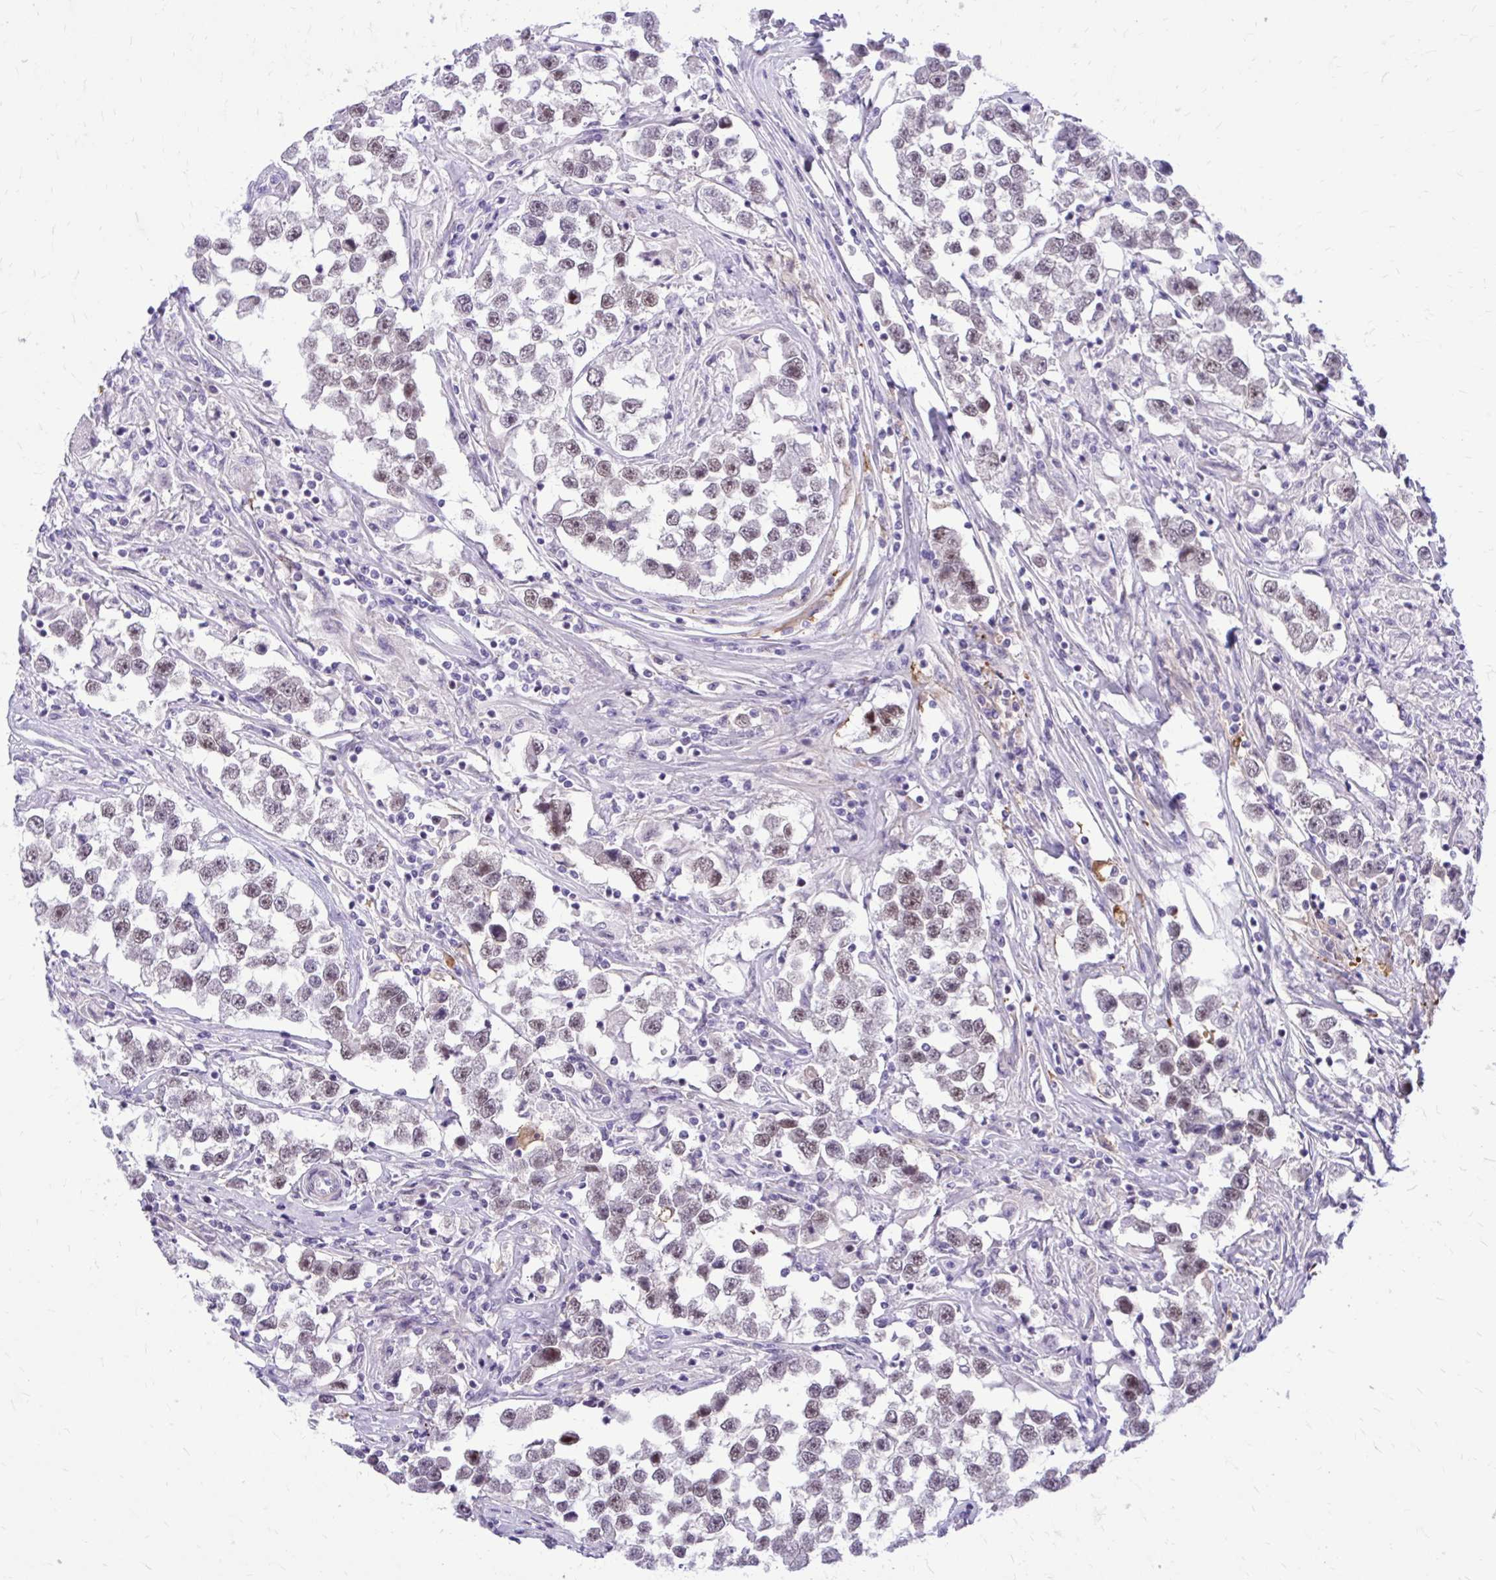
{"staining": {"intensity": "weak", "quantity": ">75%", "location": "nuclear"}, "tissue": "testis cancer", "cell_type": "Tumor cells", "image_type": "cancer", "snomed": [{"axis": "morphology", "description": "Seminoma, NOS"}, {"axis": "topography", "description": "Testis"}], "caption": "An image of human testis cancer (seminoma) stained for a protein displays weak nuclear brown staining in tumor cells.", "gene": "ZBTB25", "patient": {"sex": "male", "age": 46}}